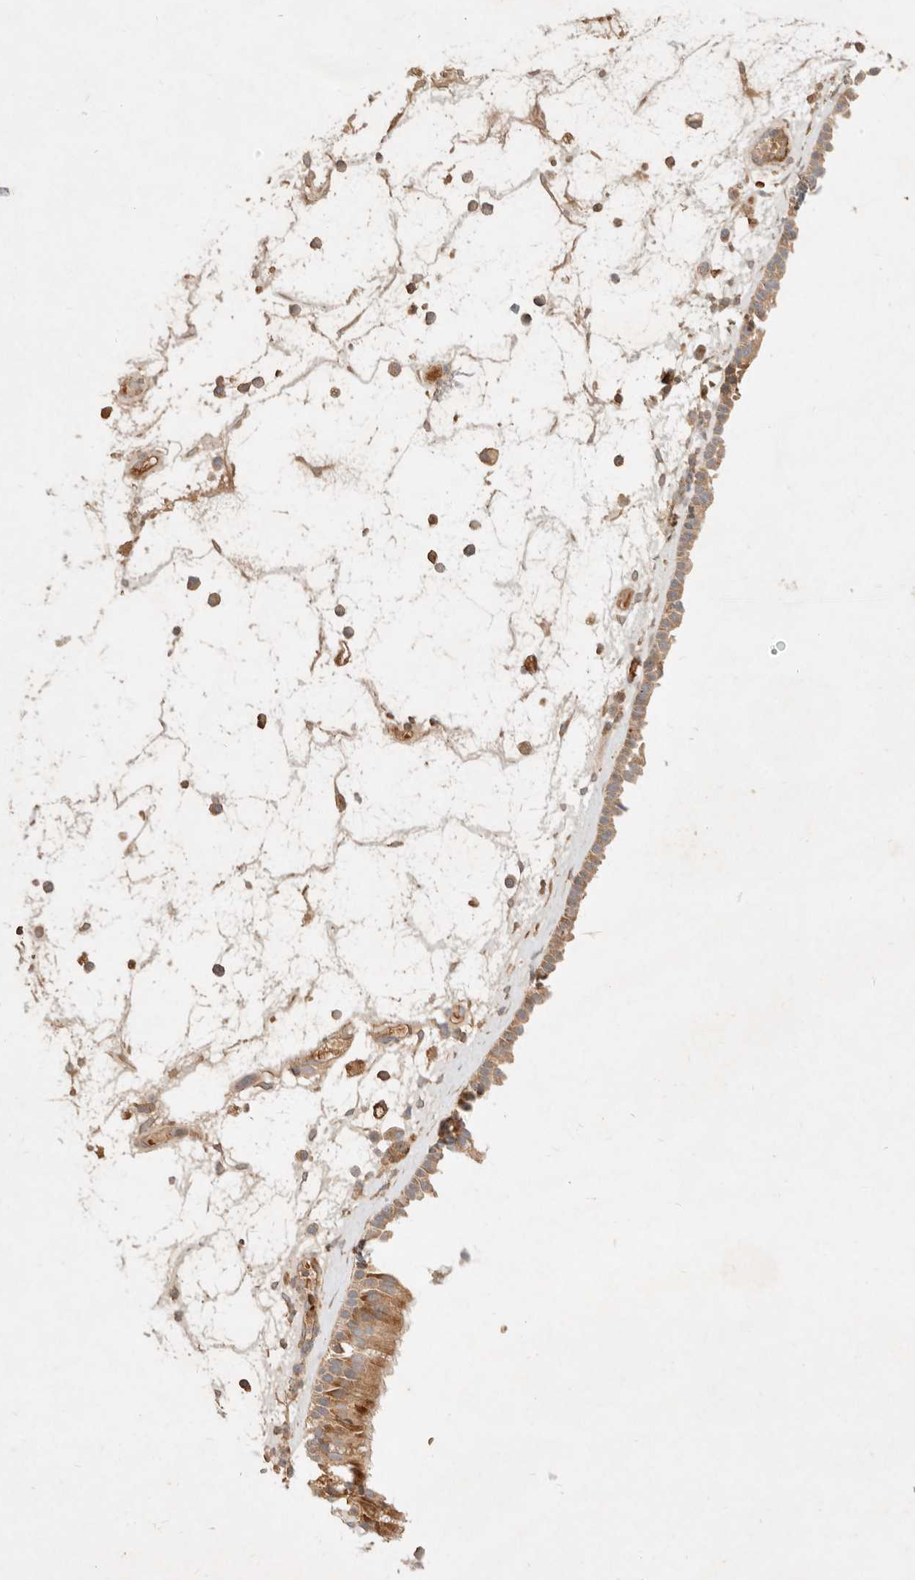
{"staining": {"intensity": "moderate", "quantity": ">75%", "location": "cytoplasmic/membranous"}, "tissue": "nasopharynx", "cell_type": "Respiratory epithelial cells", "image_type": "normal", "snomed": [{"axis": "morphology", "description": "Normal tissue, NOS"}, {"axis": "morphology", "description": "Inflammation, NOS"}, {"axis": "morphology", "description": "Malignant melanoma, Metastatic site"}, {"axis": "topography", "description": "Nasopharynx"}], "caption": "A brown stain labels moderate cytoplasmic/membranous staining of a protein in respiratory epithelial cells of unremarkable human nasopharynx. The protein of interest is stained brown, and the nuclei are stained in blue (DAB (3,3'-diaminobenzidine) IHC with brightfield microscopy, high magnification).", "gene": "FREM2", "patient": {"sex": "male", "age": 70}}